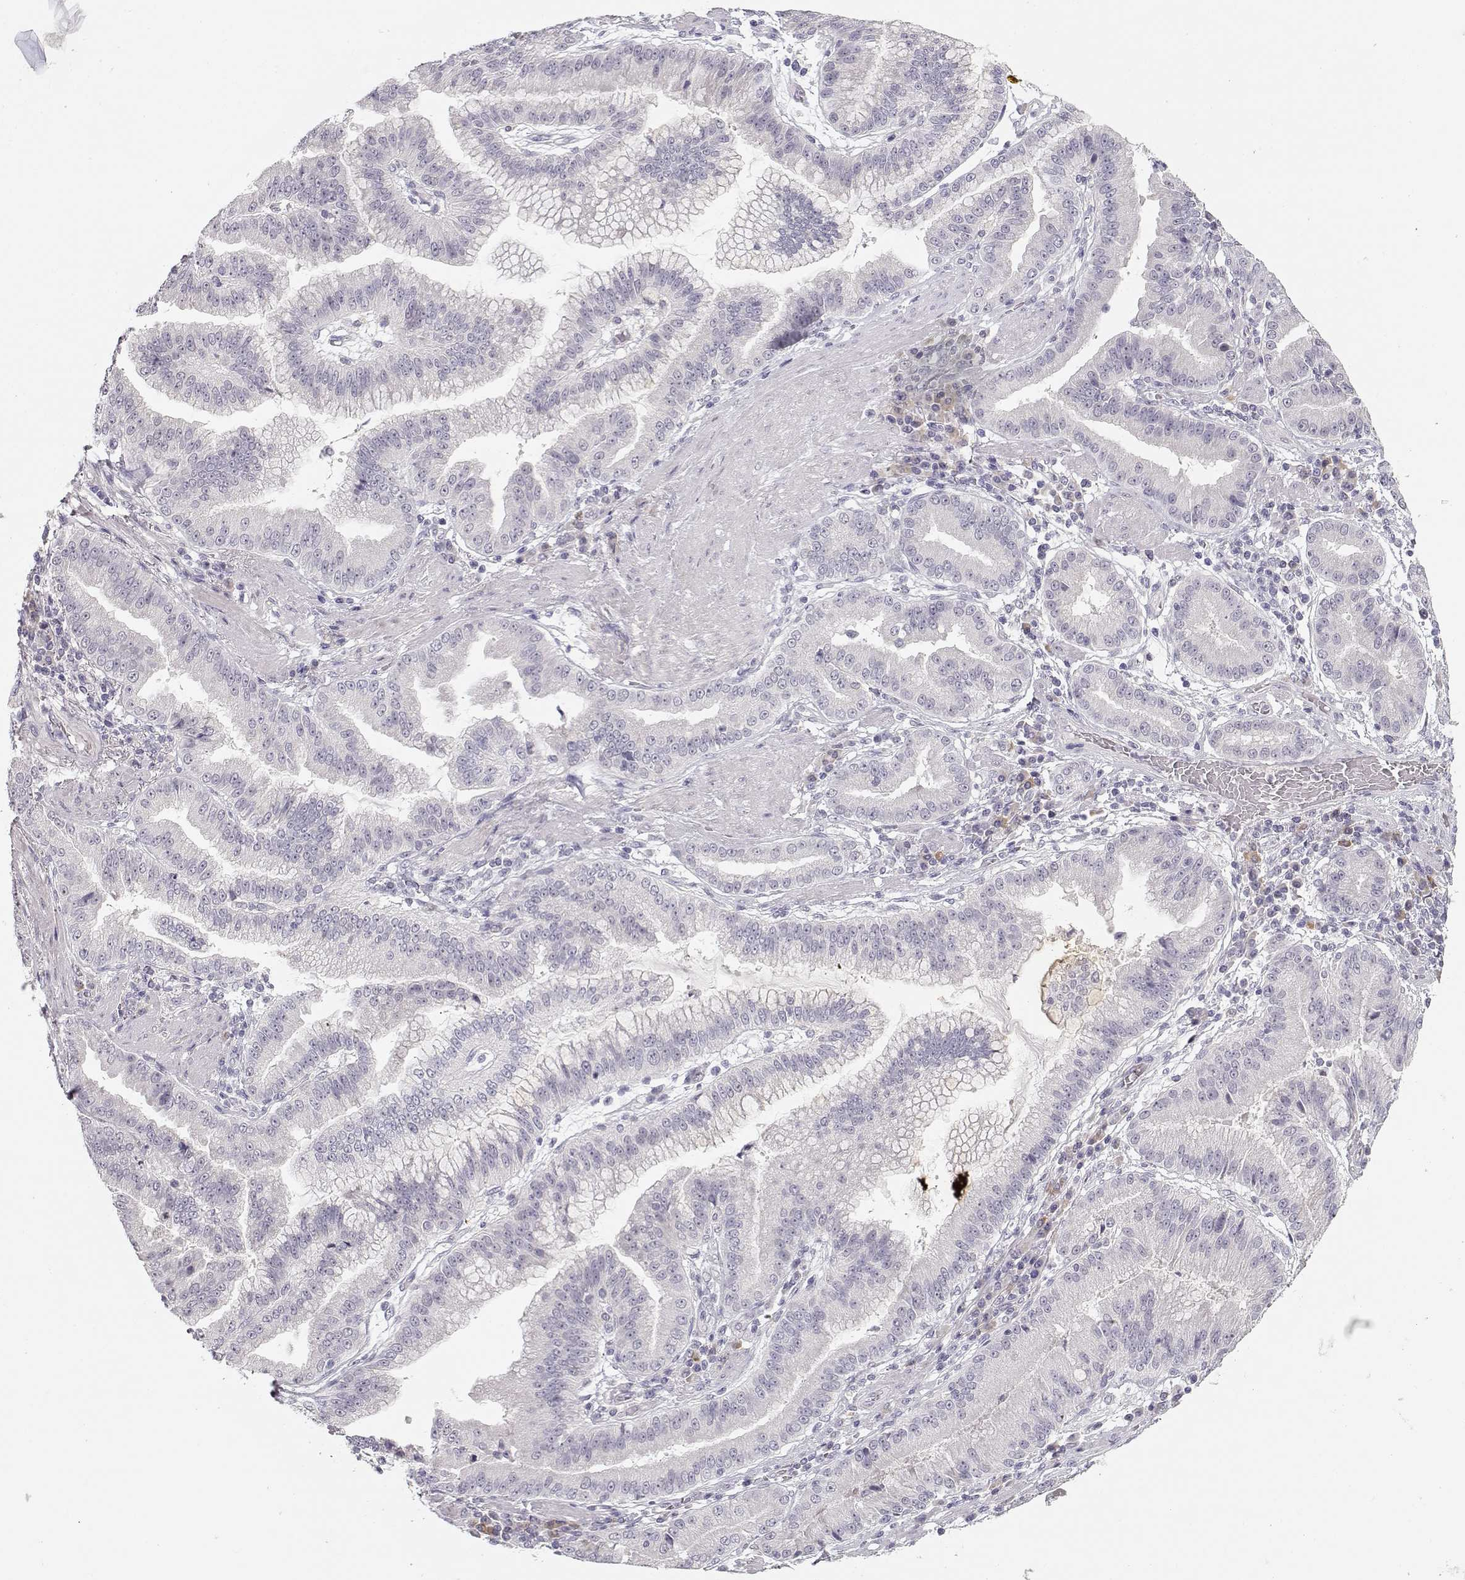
{"staining": {"intensity": "negative", "quantity": "none", "location": "none"}, "tissue": "stomach cancer", "cell_type": "Tumor cells", "image_type": "cancer", "snomed": [{"axis": "morphology", "description": "Adenocarcinoma, NOS"}, {"axis": "topography", "description": "Stomach"}], "caption": "Stomach adenocarcinoma stained for a protein using IHC exhibits no expression tumor cells.", "gene": "TTC26", "patient": {"sex": "male", "age": 83}}